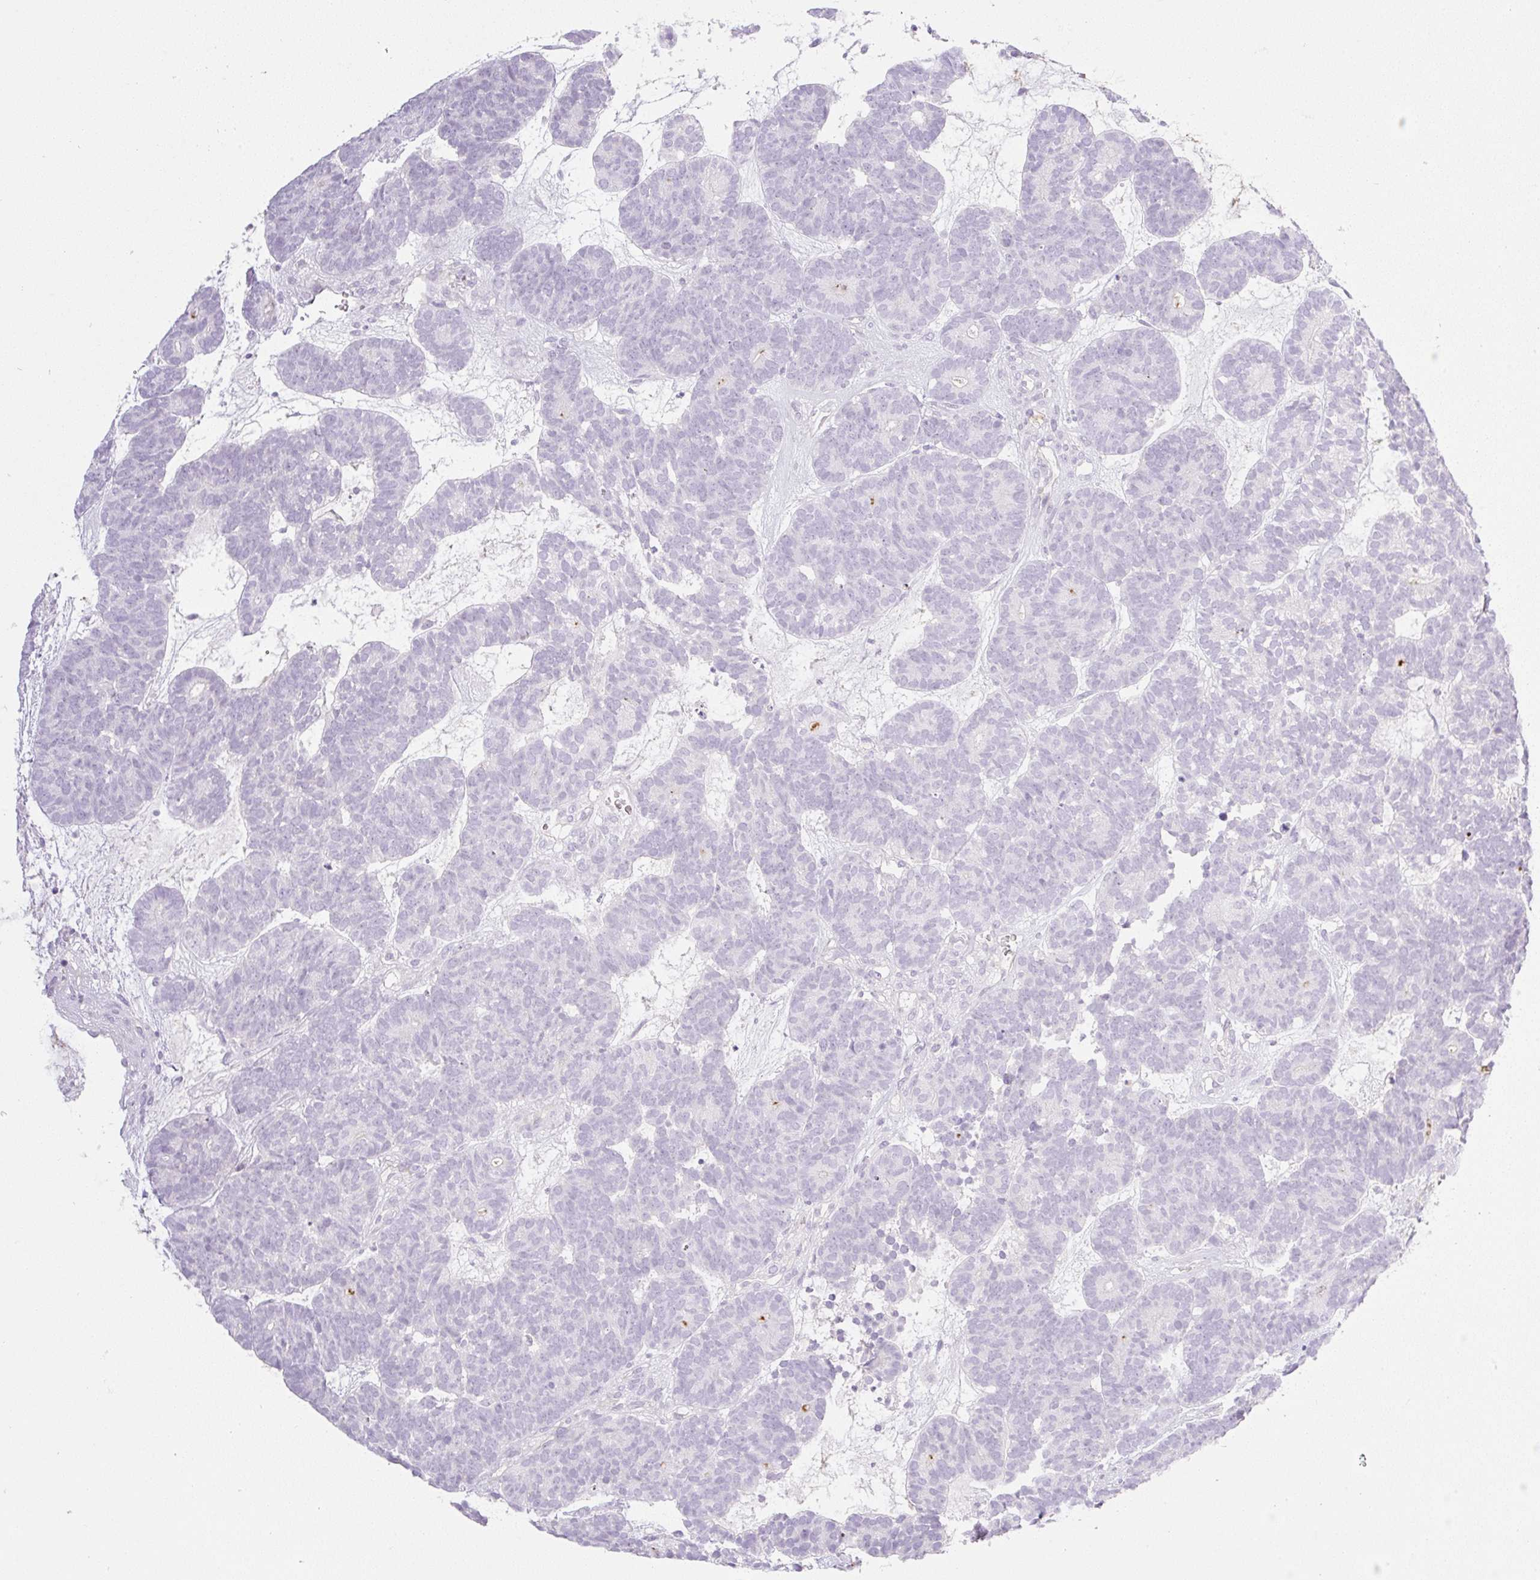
{"staining": {"intensity": "negative", "quantity": "none", "location": "none"}, "tissue": "head and neck cancer", "cell_type": "Tumor cells", "image_type": "cancer", "snomed": [{"axis": "morphology", "description": "Adenocarcinoma, NOS"}, {"axis": "topography", "description": "Head-Neck"}], "caption": "Tumor cells show no significant staining in head and neck cancer.", "gene": "MIA2", "patient": {"sex": "female", "age": 81}}